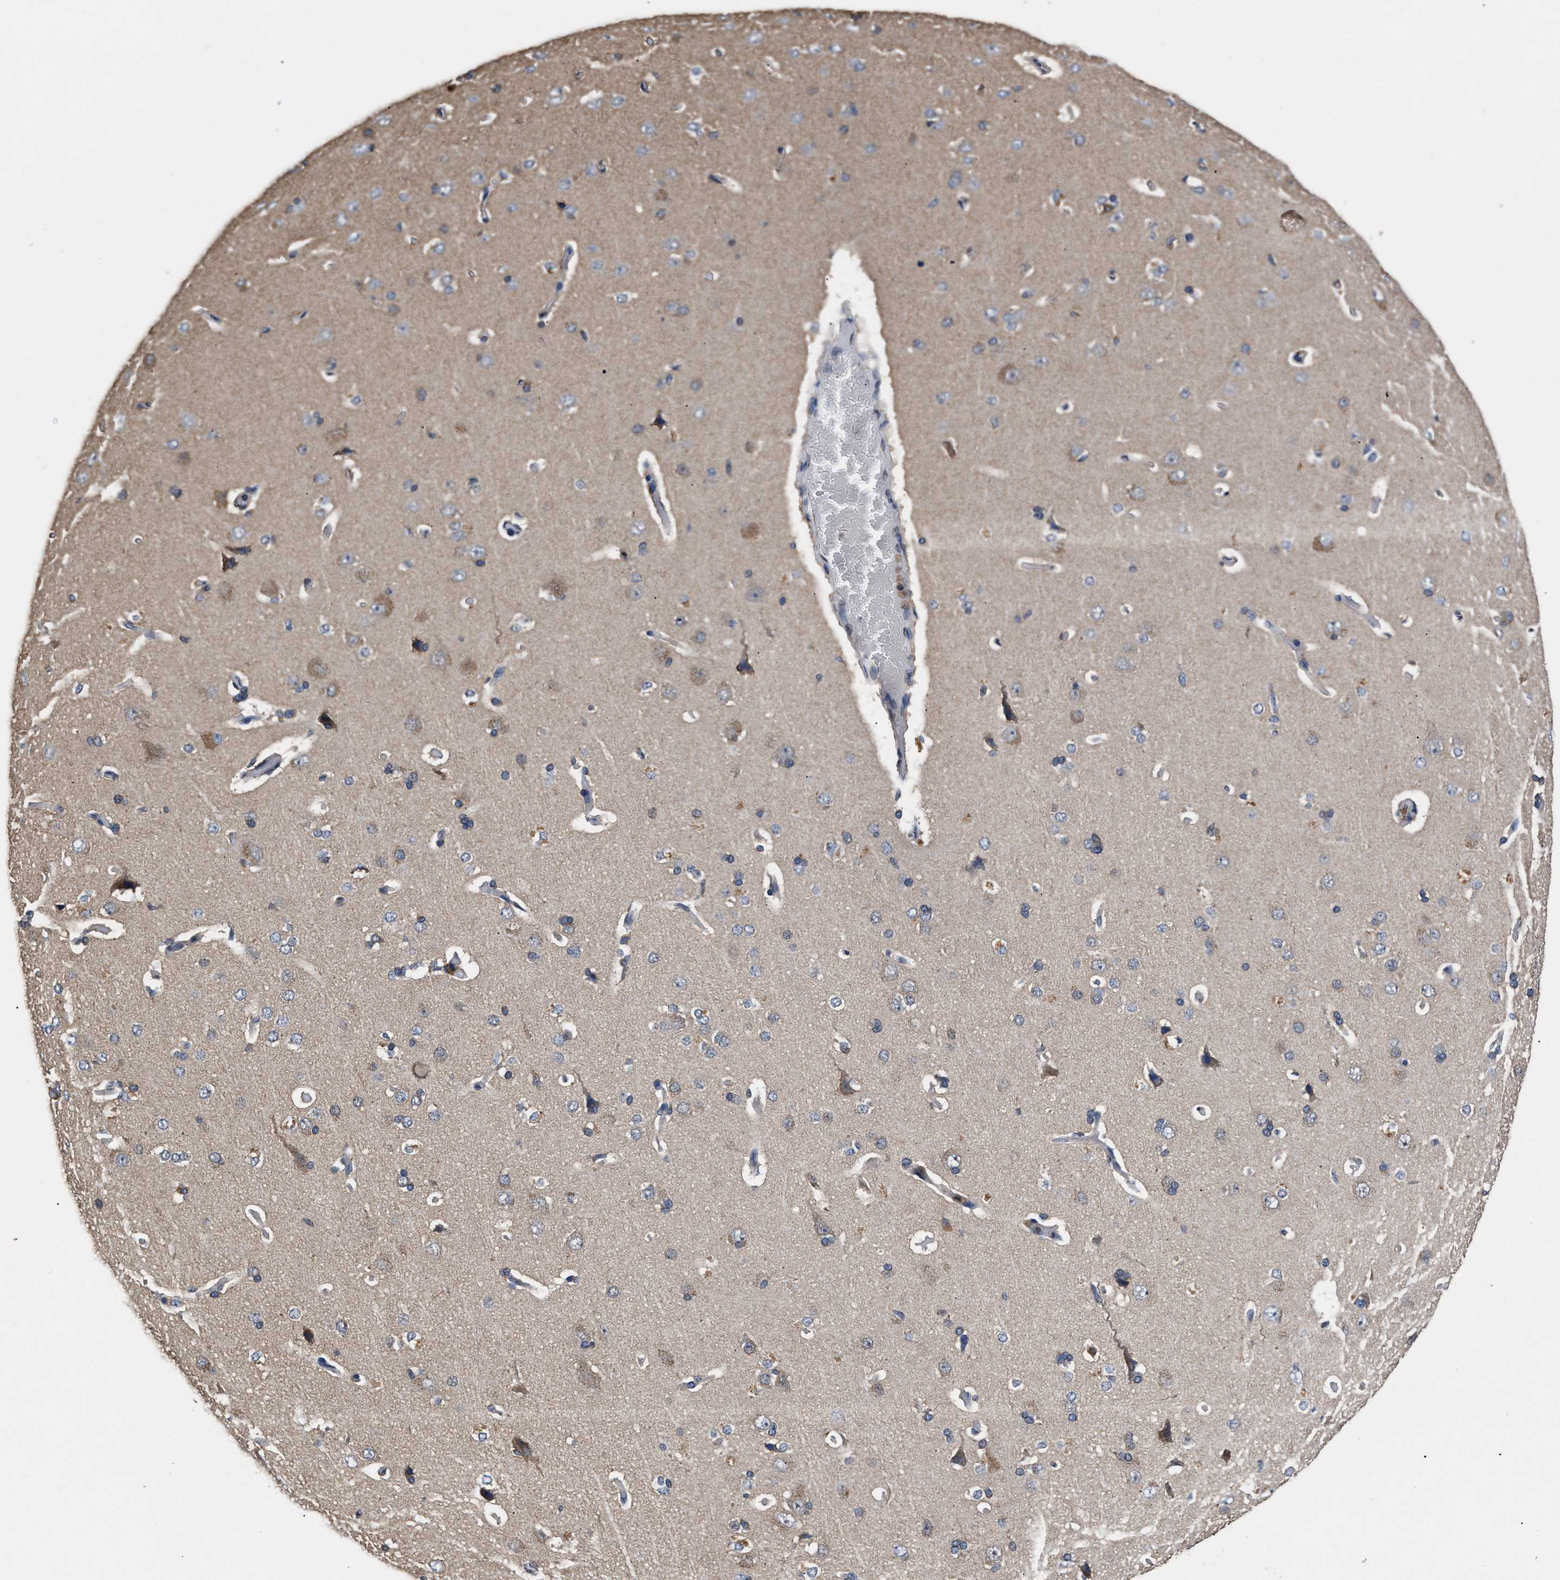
{"staining": {"intensity": "weak", "quantity": "25%-75%", "location": "cytoplasmic/membranous"}, "tissue": "cerebral cortex", "cell_type": "Endothelial cells", "image_type": "normal", "snomed": [{"axis": "morphology", "description": "Normal tissue, NOS"}, {"axis": "topography", "description": "Cerebral cortex"}], "caption": "Immunohistochemical staining of unremarkable cerebral cortex exhibits 25%-75% levels of weak cytoplasmic/membranous protein positivity in approximately 25%-75% of endothelial cells. The staining was performed using DAB (3,3'-diaminobenzidine) to visualize the protein expression in brown, while the nuclei were stained in blue with hematoxylin (Magnification: 20x).", "gene": "ACLY", "patient": {"sex": "male", "age": 62}}